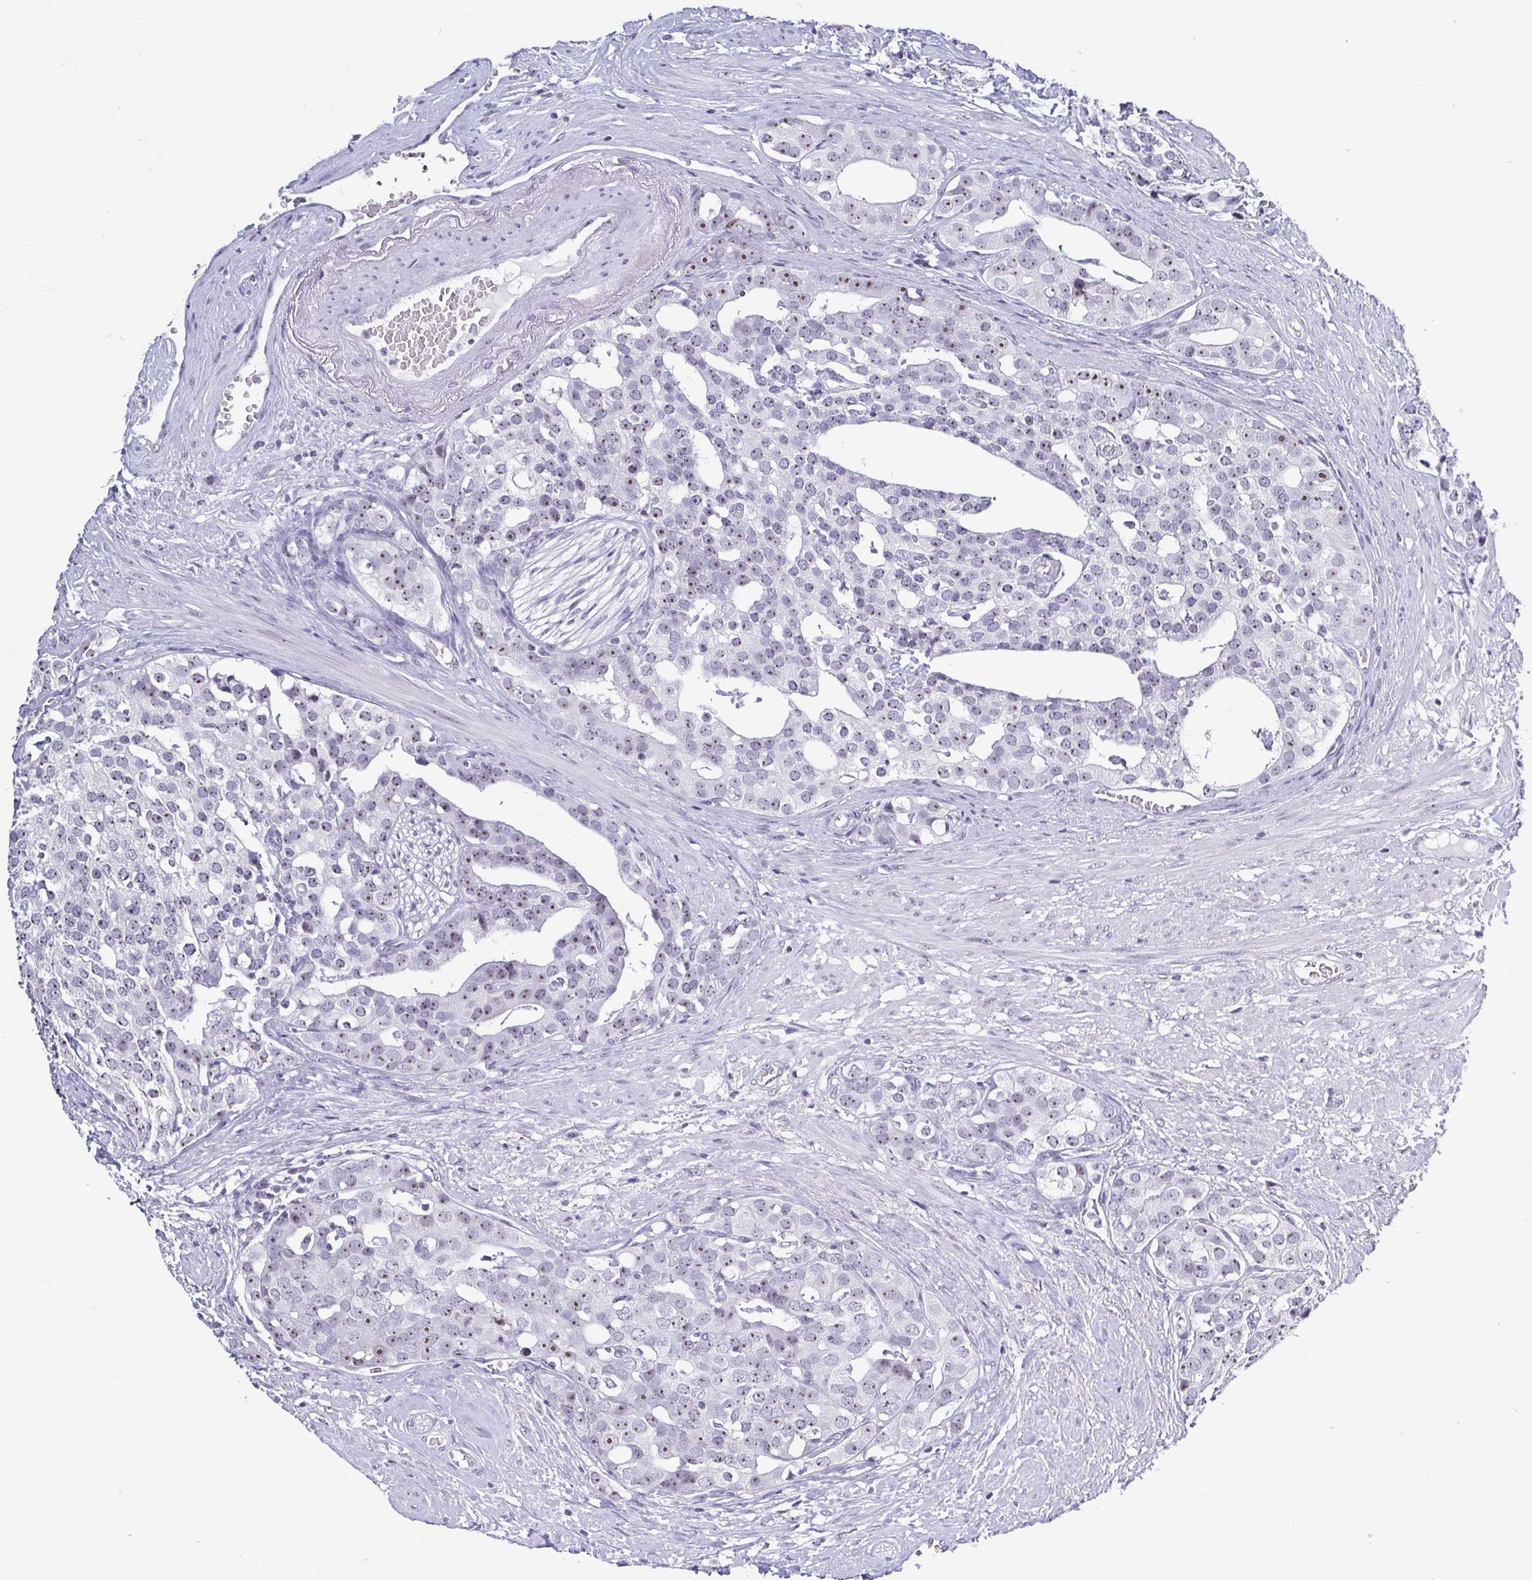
{"staining": {"intensity": "strong", "quantity": "<25%", "location": "nuclear"}, "tissue": "prostate cancer", "cell_type": "Tumor cells", "image_type": "cancer", "snomed": [{"axis": "morphology", "description": "Adenocarcinoma, High grade"}, {"axis": "topography", "description": "Prostate"}], "caption": "This photomicrograph demonstrates adenocarcinoma (high-grade) (prostate) stained with immunohistochemistry to label a protein in brown. The nuclear of tumor cells show strong positivity for the protein. Nuclei are counter-stained blue.", "gene": "BZW1", "patient": {"sex": "male", "age": 71}}